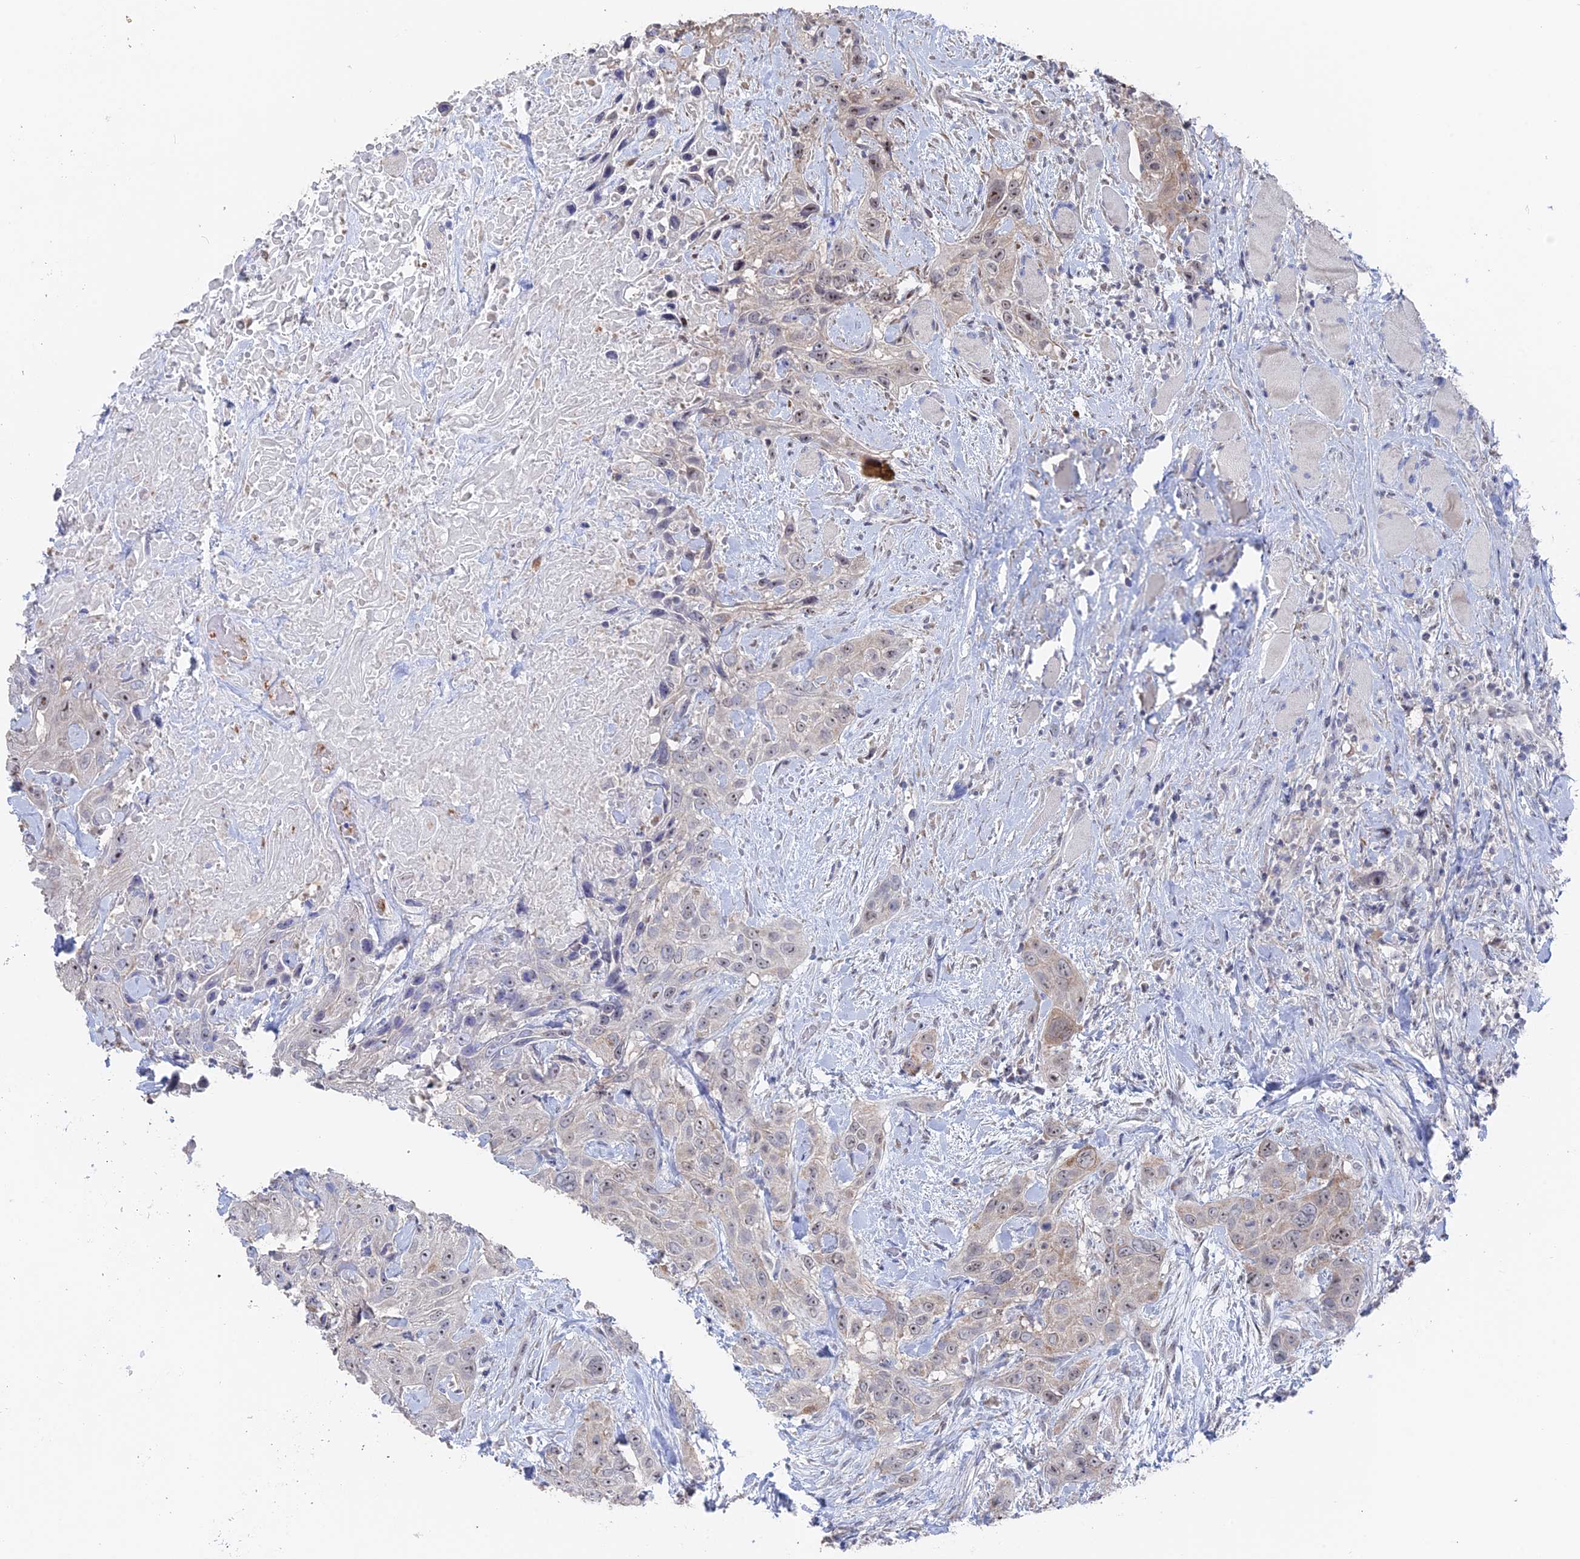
{"staining": {"intensity": "moderate", "quantity": "25%-75%", "location": "nuclear"}, "tissue": "head and neck cancer", "cell_type": "Tumor cells", "image_type": "cancer", "snomed": [{"axis": "morphology", "description": "Squamous cell carcinoma, NOS"}, {"axis": "topography", "description": "Head-Neck"}], "caption": "Immunohistochemical staining of human head and neck cancer displays moderate nuclear protein positivity in approximately 25%-75% of tumor cells.", "gene": "SEMG2", "patient": {"sex": "male", "age": 81}}